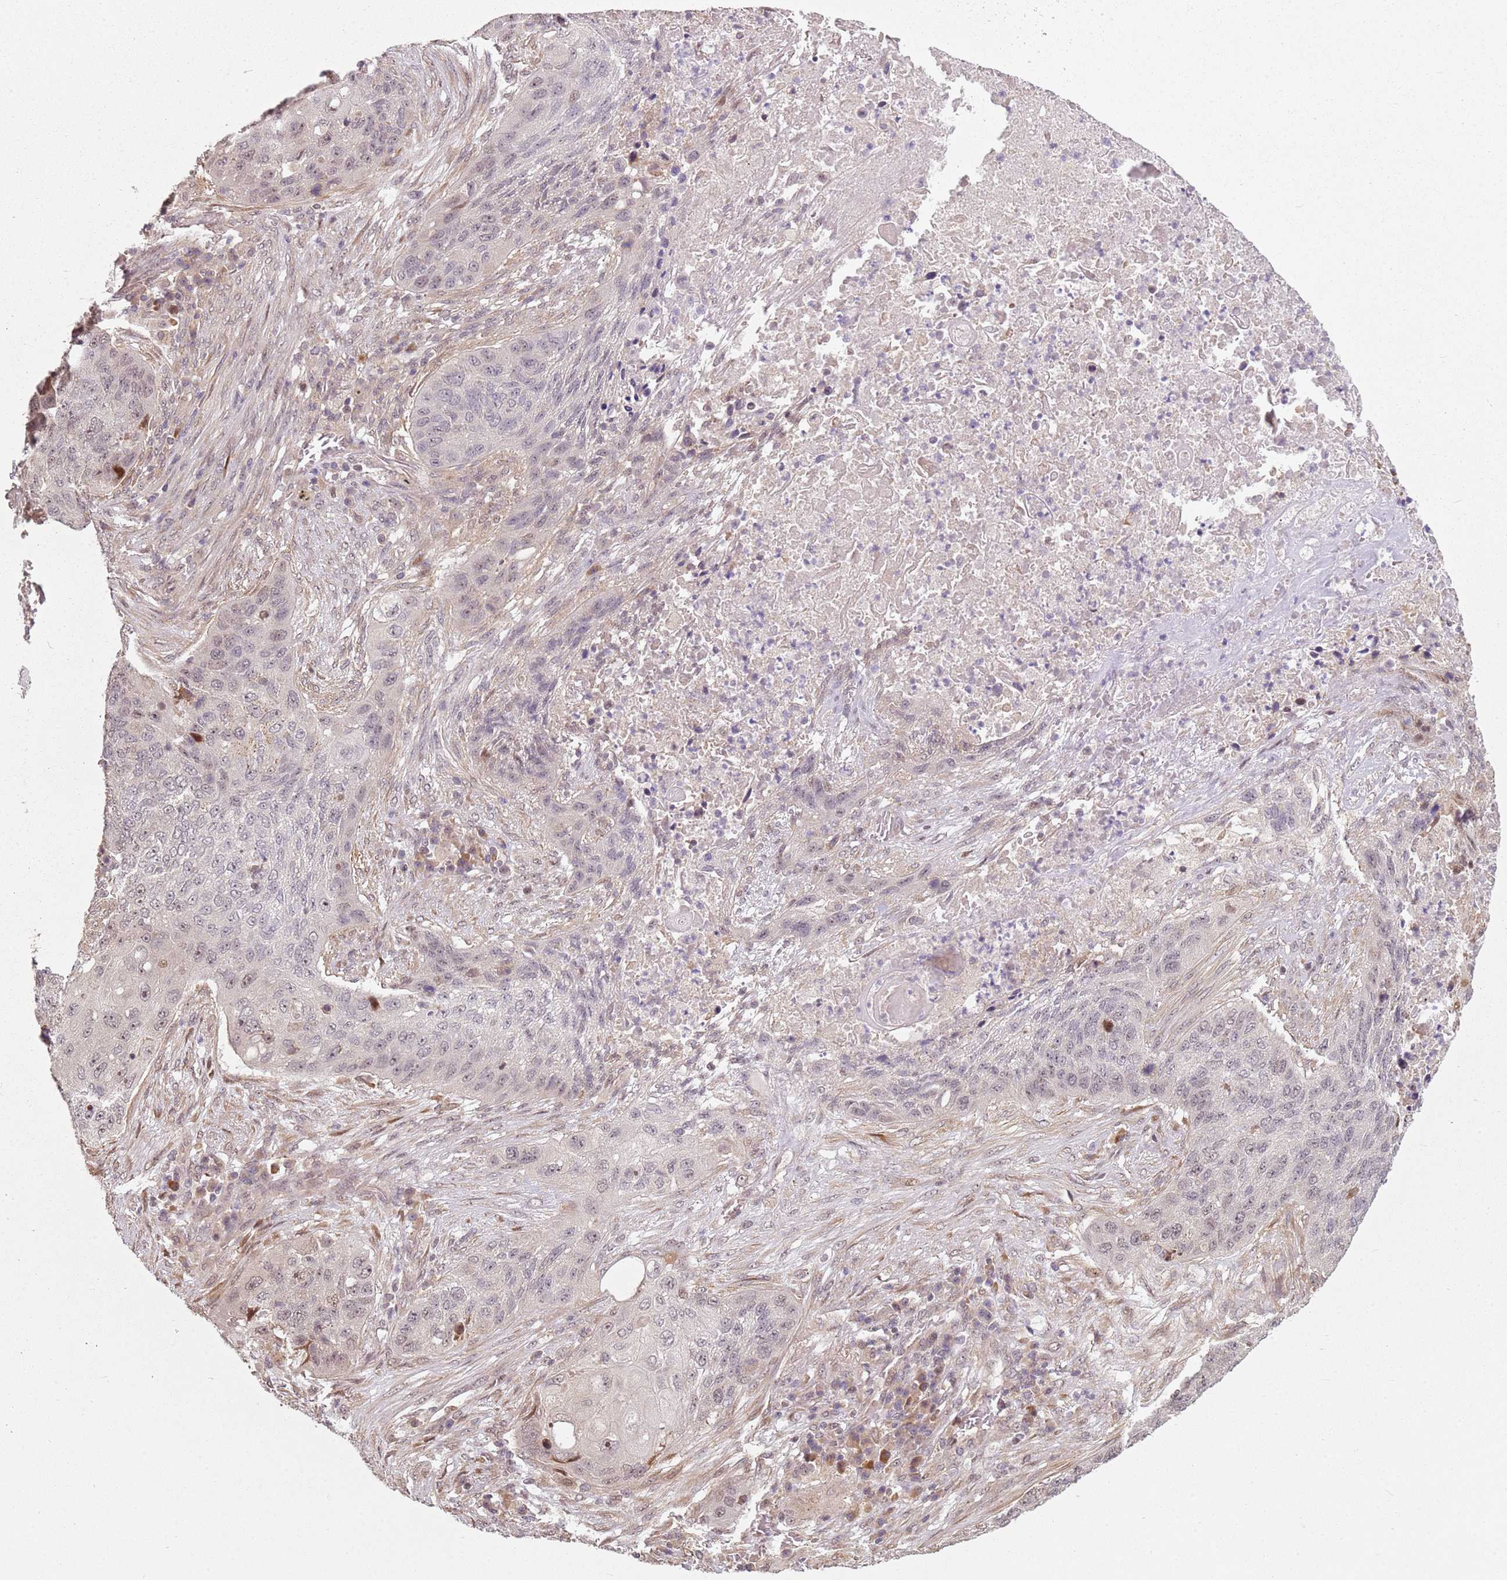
{"staining": {"intensity": "weak", "quantity": "<25%", "location": "nuclear"}, "tissue": "lung cancer", "cell_type": "Tumor cells", "image_type": "cancer", "snomed": [{"axis": "morphology", "description": "Squamous cell carcinoma, NOS"}, {"axis": "topography", "description": "Lung"}], "caption": "Lung squamous cell carcinoma was stained to show a protein in brown. There is no significant expression in tumor cells.", "gene": "CHURC1", "patient": {"sex": "female", "age": 63}}